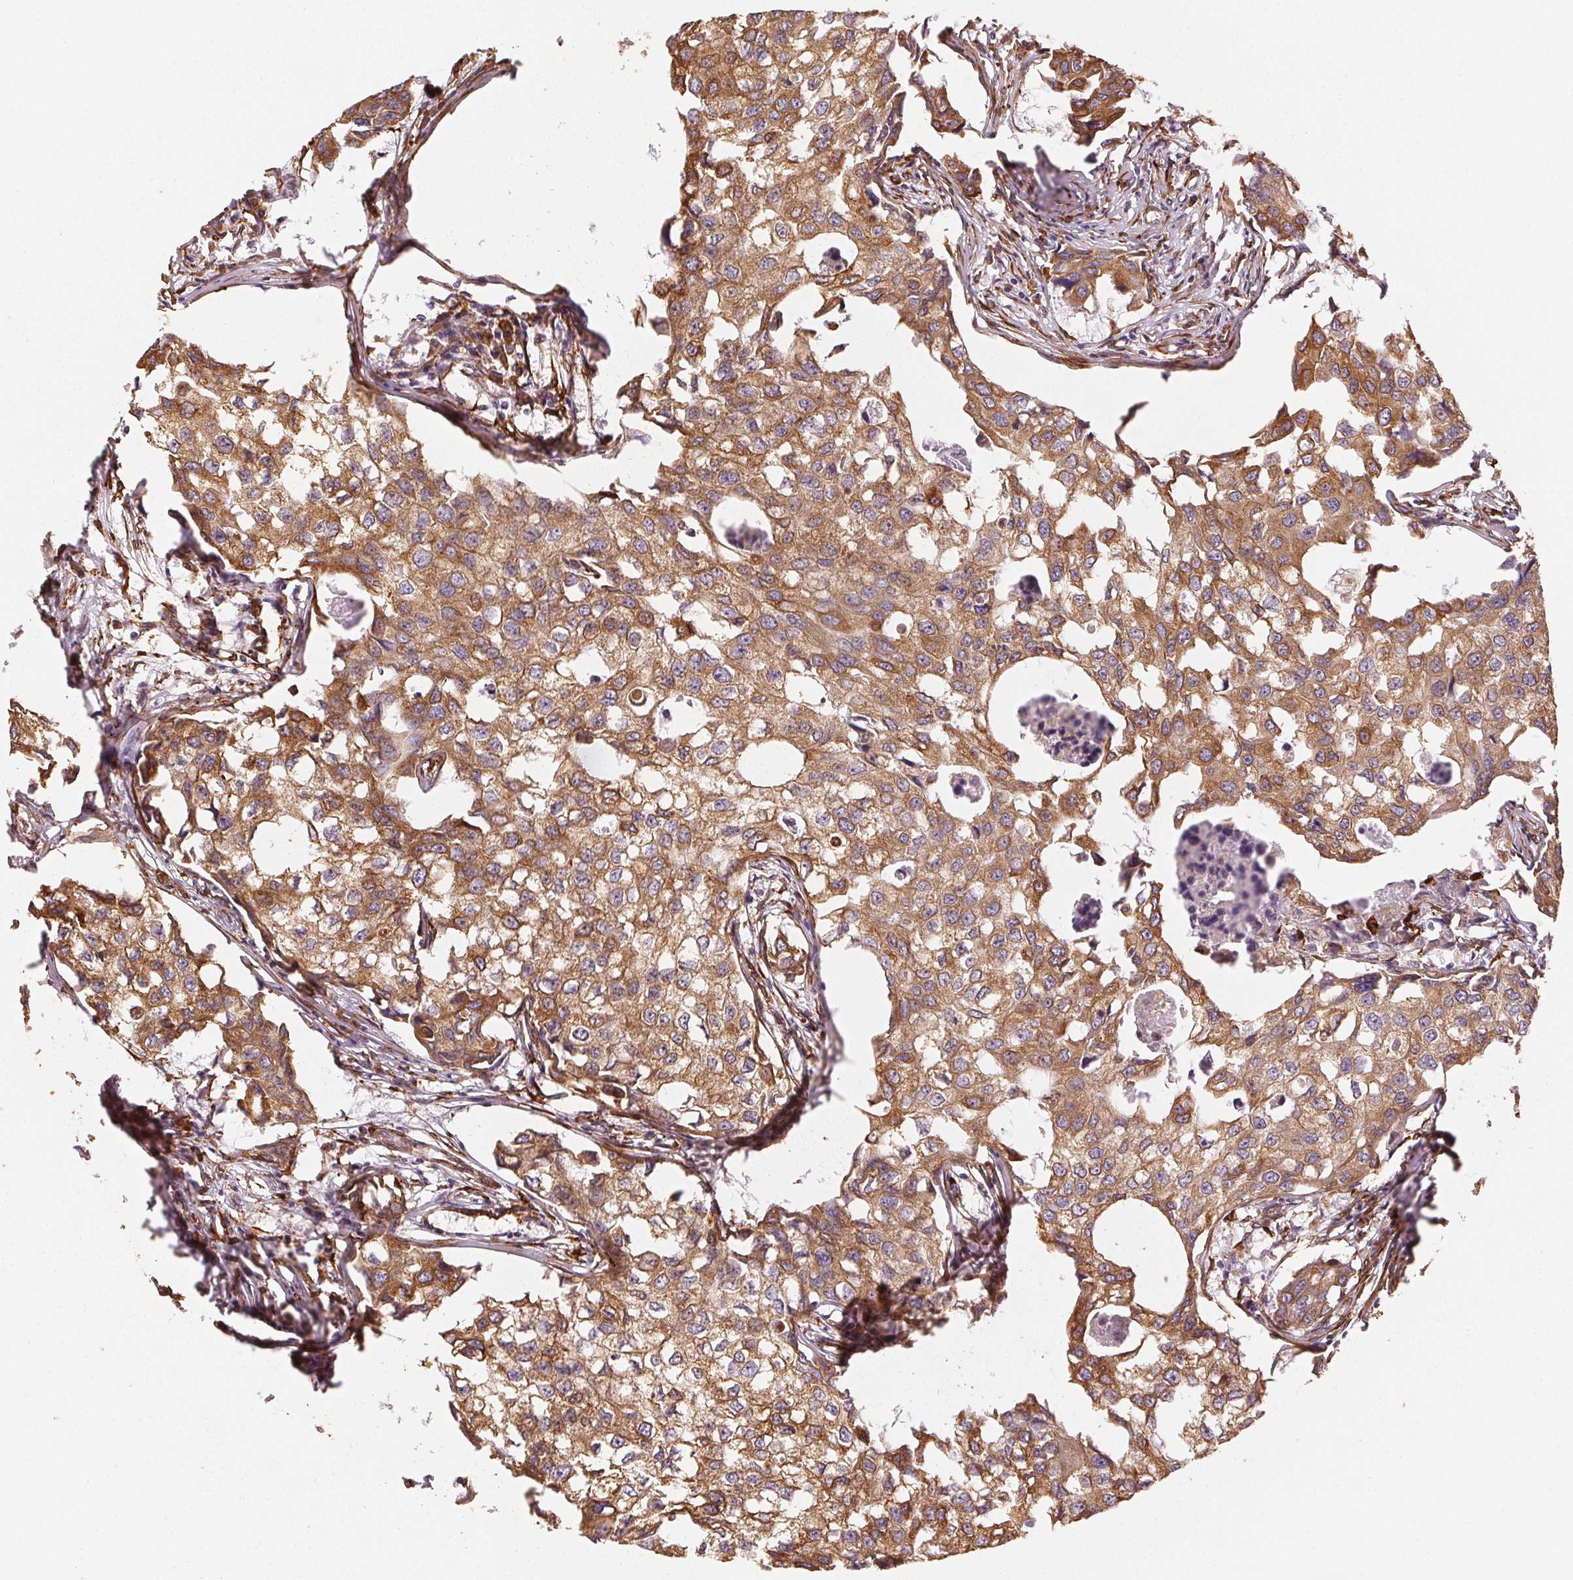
{"staining": {"intensity": "moderate", "quantity": ">75%", "location": "cytoplasmic/membranous"}, "tissue": "breast cancer", "cell_type": "Tumor cells", "image_type": "cancer", "snomed": [{"axis": "morphology", "description": "Duct carcinoma"}, {"axis": "topography", "description": "Breast"}], "caption": "This micrograph reveals breast invasive ductal carcinoma stained with immunohistochemistry (IHC) to label a protein in brown. The cytoplasmic/membranous of tumor cells show moderate positivity for the protein. Nuclei are counter-stained blue.", "gene": "RCN3", "patient": {"sex": "female", "age": 27}}